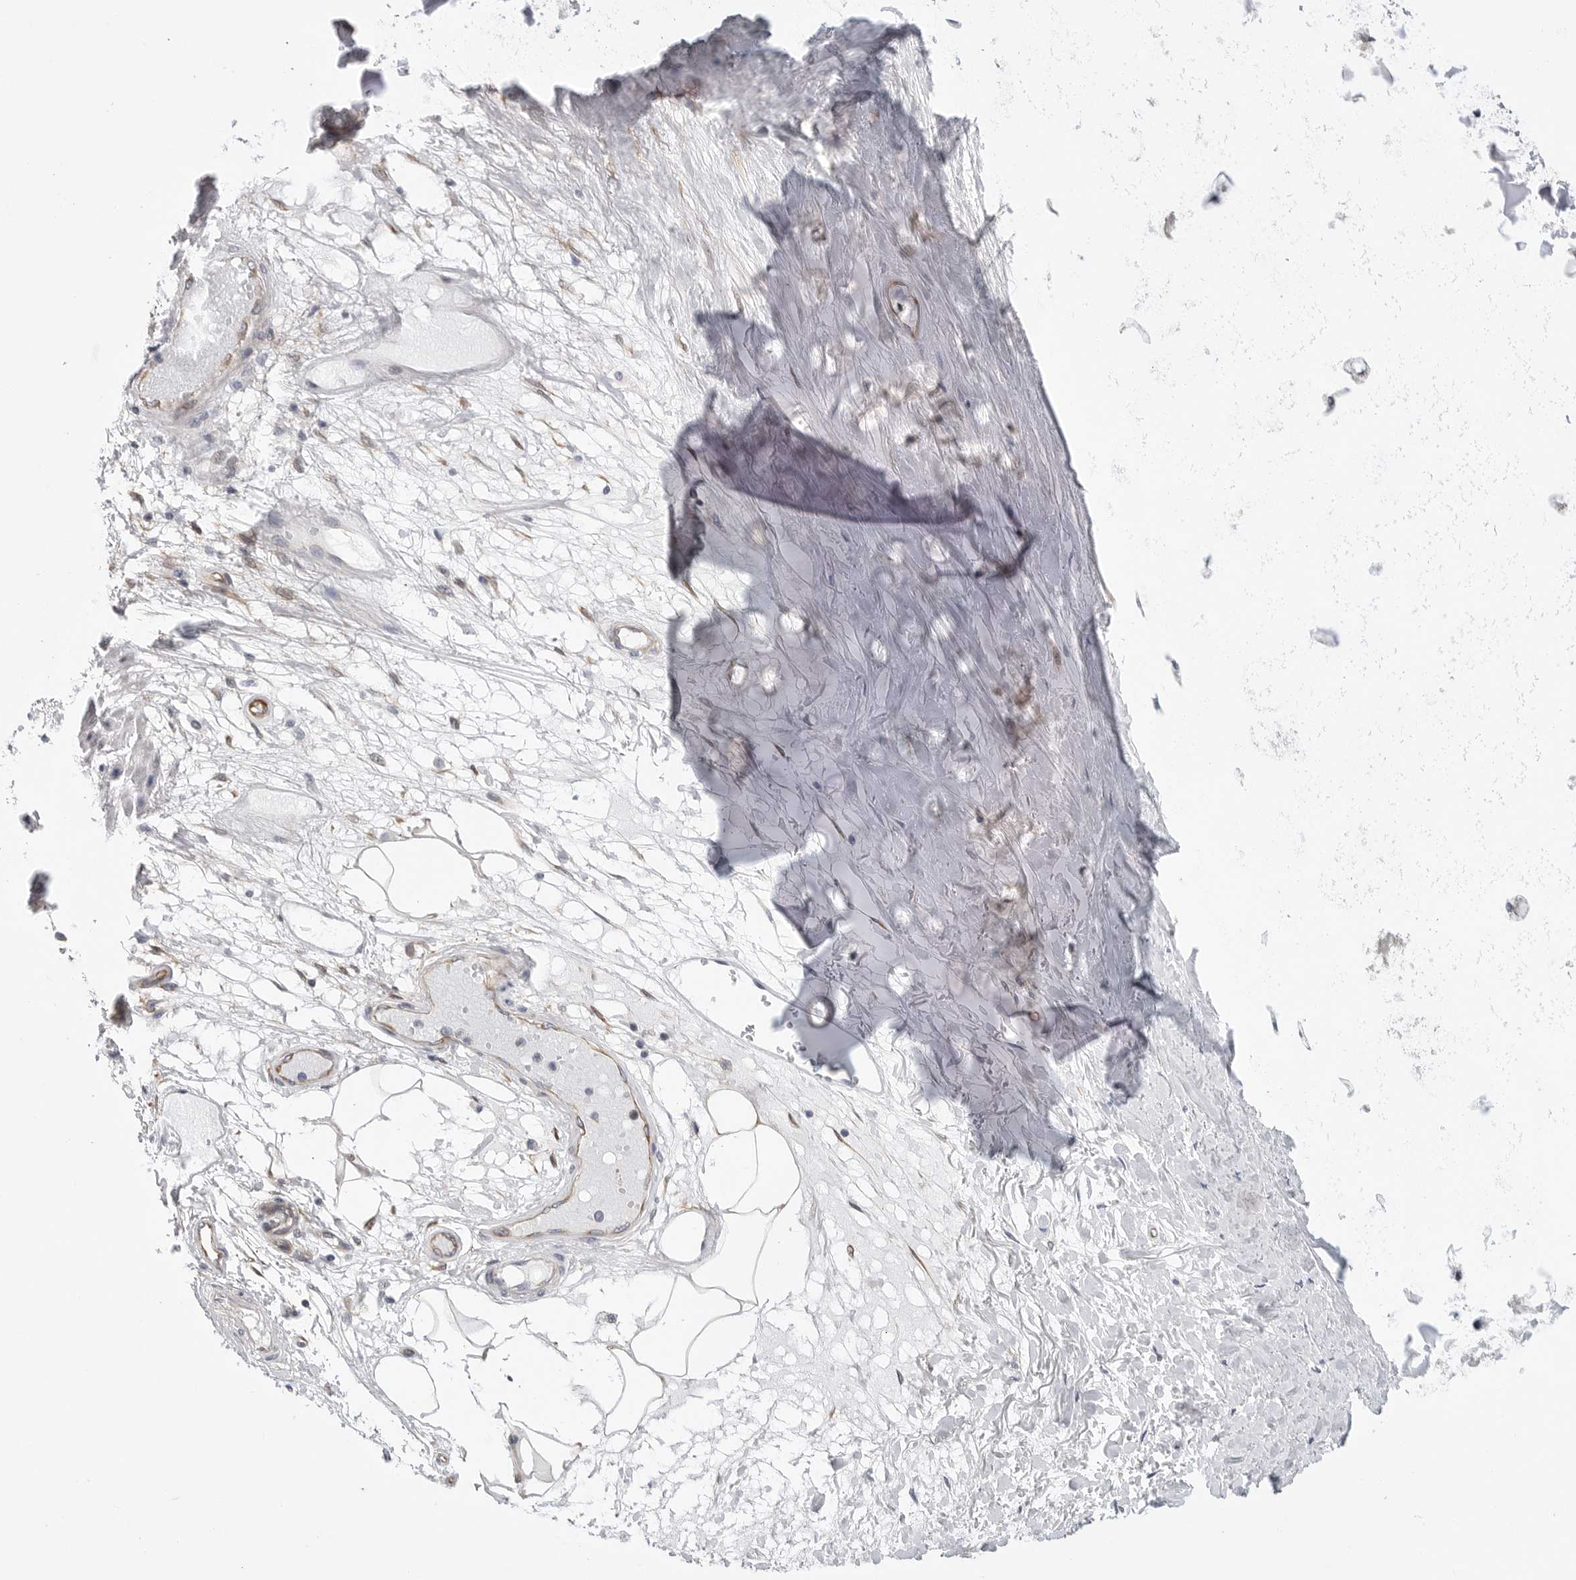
{"staining": {"intensity": "negative", "quantity": "none", "location": "none"}, "tissue": "adipose tissue", "cell_type": "Adipocytes", "image_type": "normal", "snomed": [{"axis": "morphology", "description": "Normal tissue, NOS"}, {"axis": "topography", "description": "Bronchus"}], "caption": "DAB (3,3'-diaminobenzidine) immunohistochemical staining of unremarkable human adipose tissue reveals no significant positivity in adipocytes.", "gene": "FBXO43", "patient": {"sex": "male", "age": 66}}